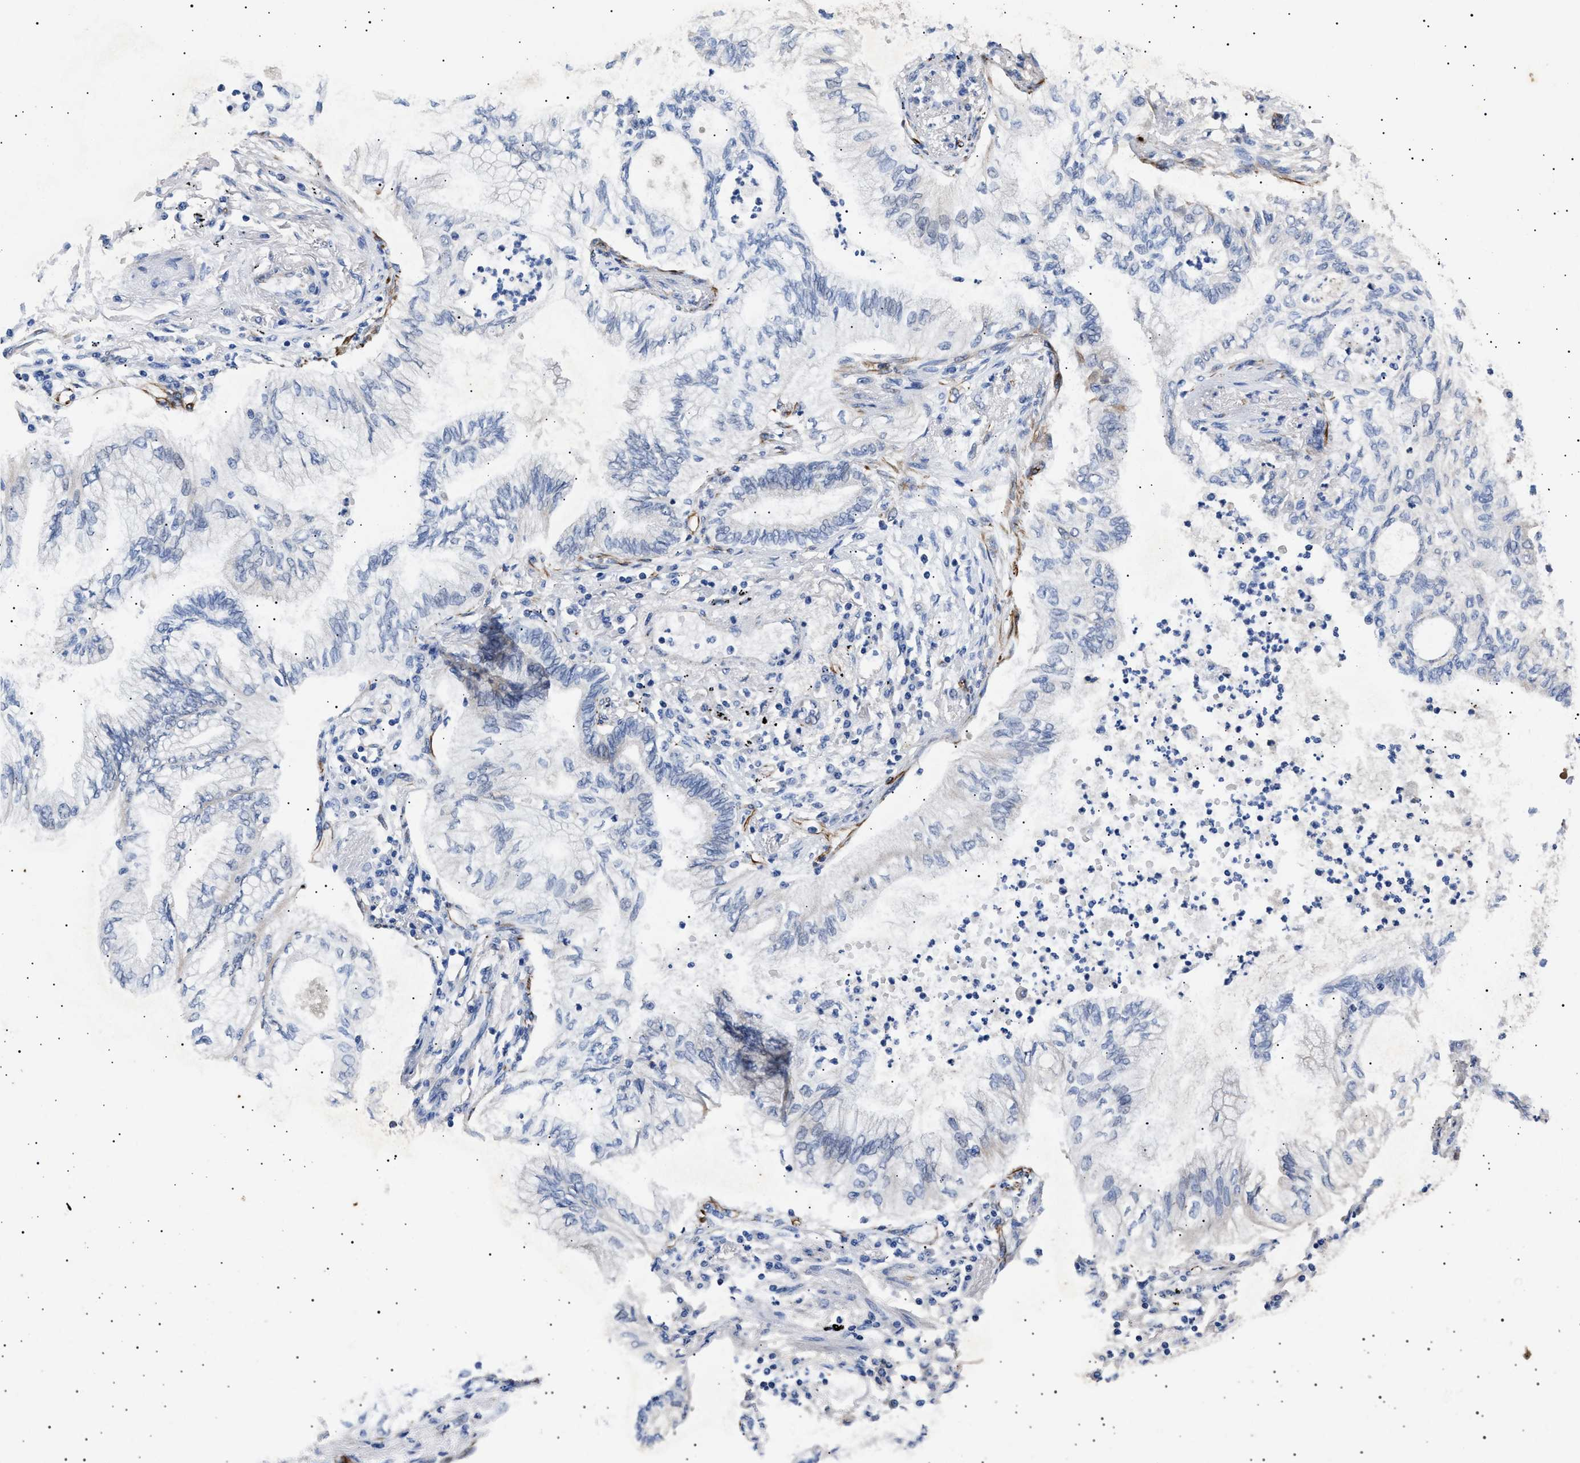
{"staining": {"intensity": "negative", "quantity": "none", "location": "none"}, "tissue": "lung cancer", "cell_type": "Tumor cells", "image_type": "cancer", "snomed": [{"axis": "morphology", "description": "Normal tissue, NOS"}, {"axis": "morphology", "description": "Adenocarcinoma, NOS"}, {"axis": "topography", "description": "Bronchus"}, {"axis": "topography", "description": "Lung"}], "caption": "Lung adenocarcinoma was stained to show a protein in brown. There is no significant positivity in tumor cells.", "gene": "OLFML2A", "patient": {"sex": "female", "age": 70}}